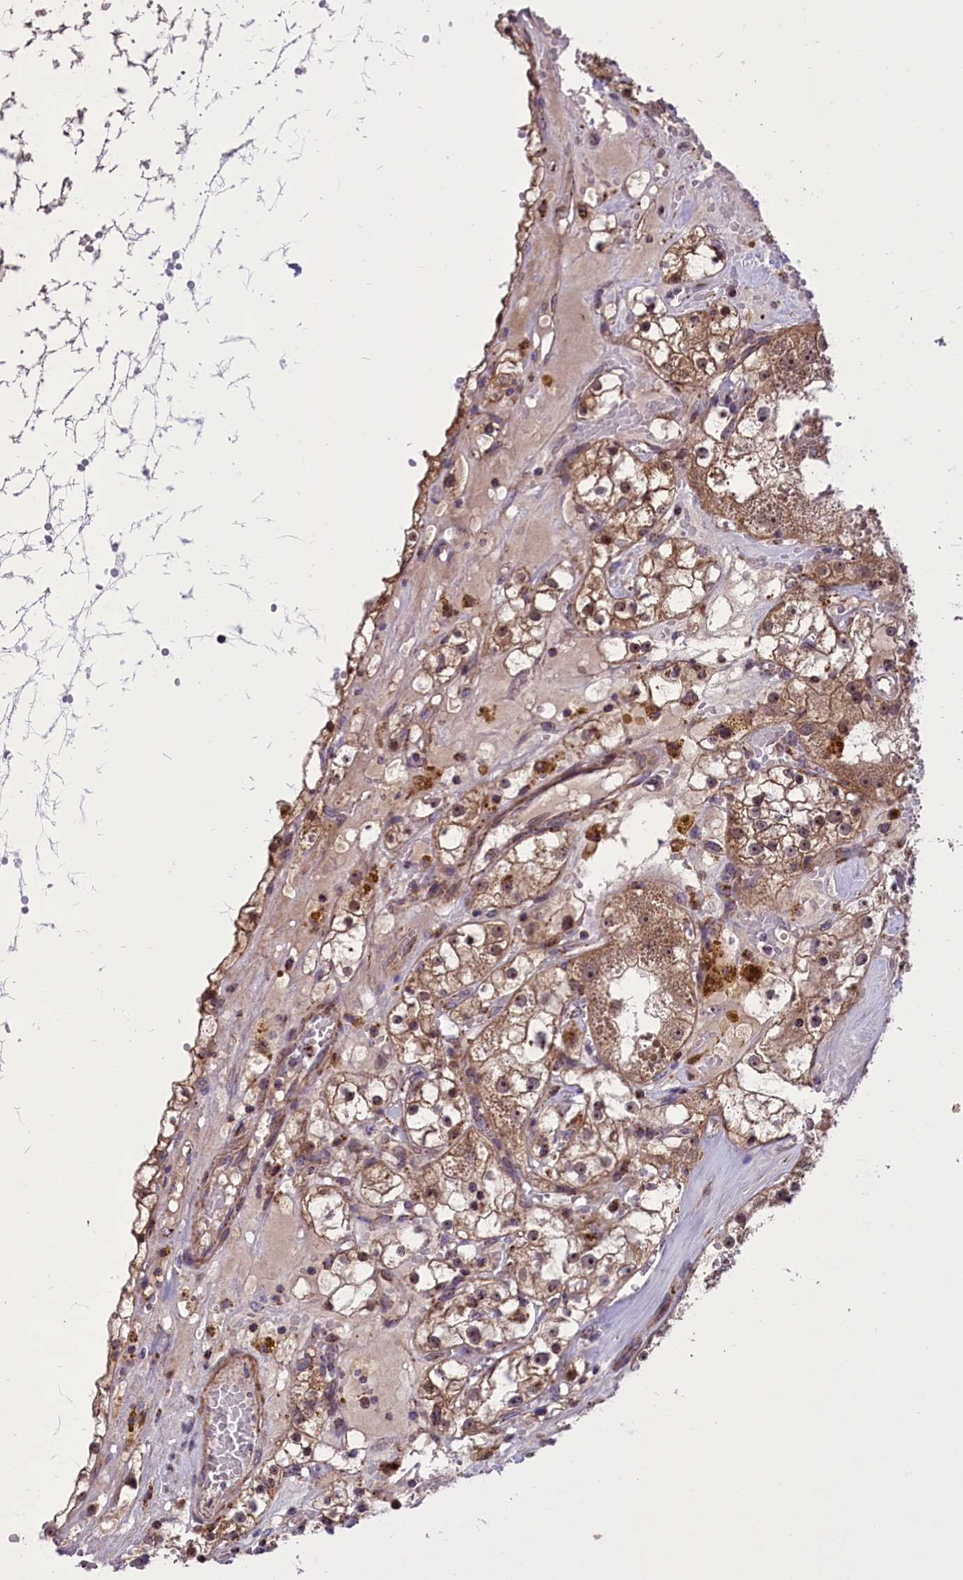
{"staining": {"intensity": "moderate", "quantity": ">75%", "location": "cytoplasmic/membranous"}, "tissue": "renal cancer", "cell_type": "Tumor cells", "image_type": "cancer", "snomed": [{"axis": "morphology", "description": "Adenocarcinoma, NOS"}, {"axis": "topography", "description": "Kidney"}], "caption": "This photomicrograph displays immunohistochemistry (IHC) staining of renal cancer, with medium moderate cytoplasmic/membranous expression in approximately >75% of tumor cells.", "gene": "GLRX5", "patient": {"sex": "male", "age": 56}}